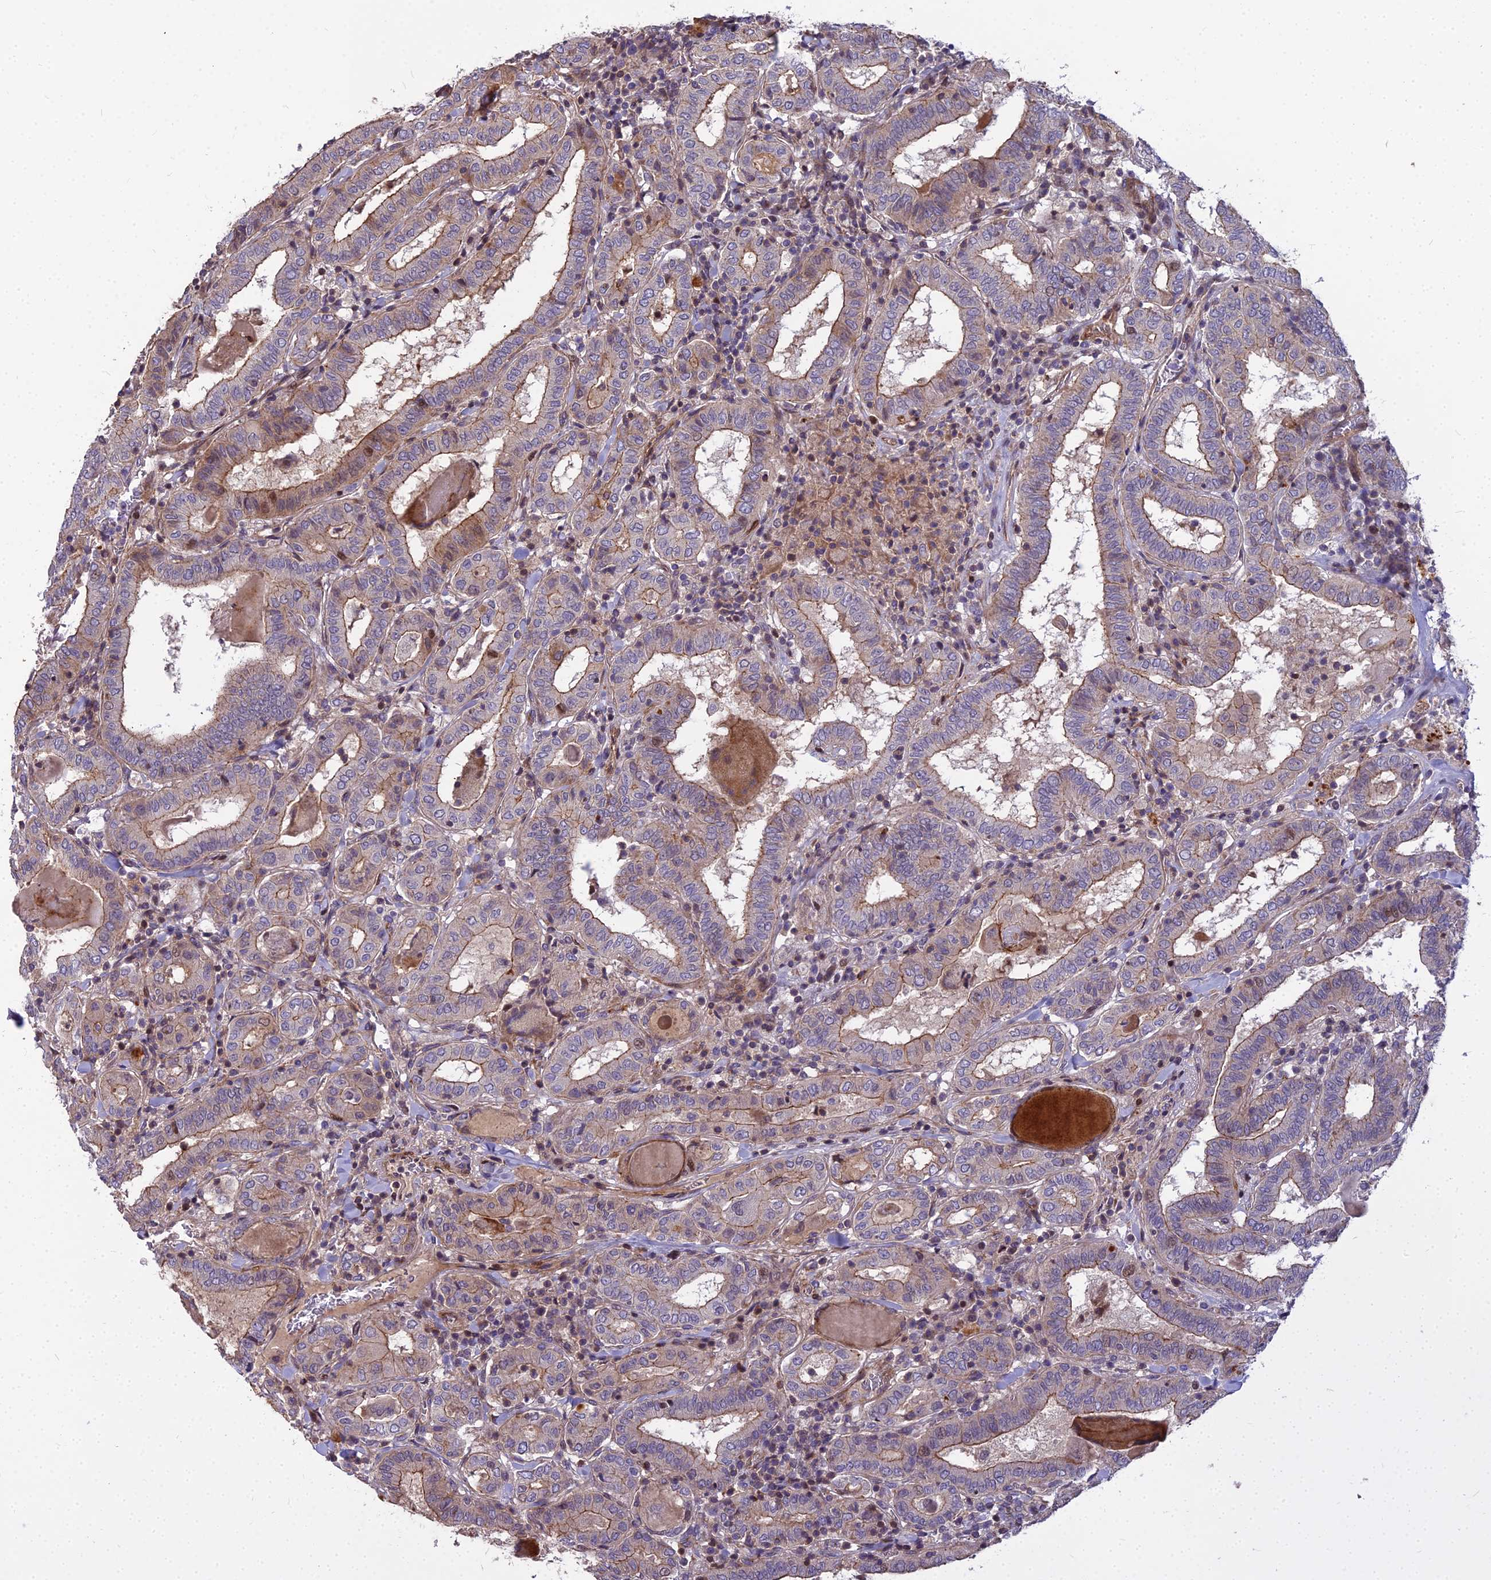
{"staining": {"intensity": "weak", "quantity": "25%-75%", "location": "cytoplasmic/membranous"}, "tissue": "thyroid cancer", "cell_type": "Tumor cells", "image_type": "cancer", "snomed": [{"axis": "morphology", "description": "Papillary adenocarcinoma, NOS"}, {"axis": "topography", "description": "Thyroid gland"}], "caption": "This histopathology image demonstrates immunohistochemistry staining of human thyroid cancer (papillary adenocarcinoma), with low weak cytoplasmic/membranous expression in about 25%-75% of tumor cells.", "gene": "GLYATL3", "patient": {"sex": "female", "age": 72}}